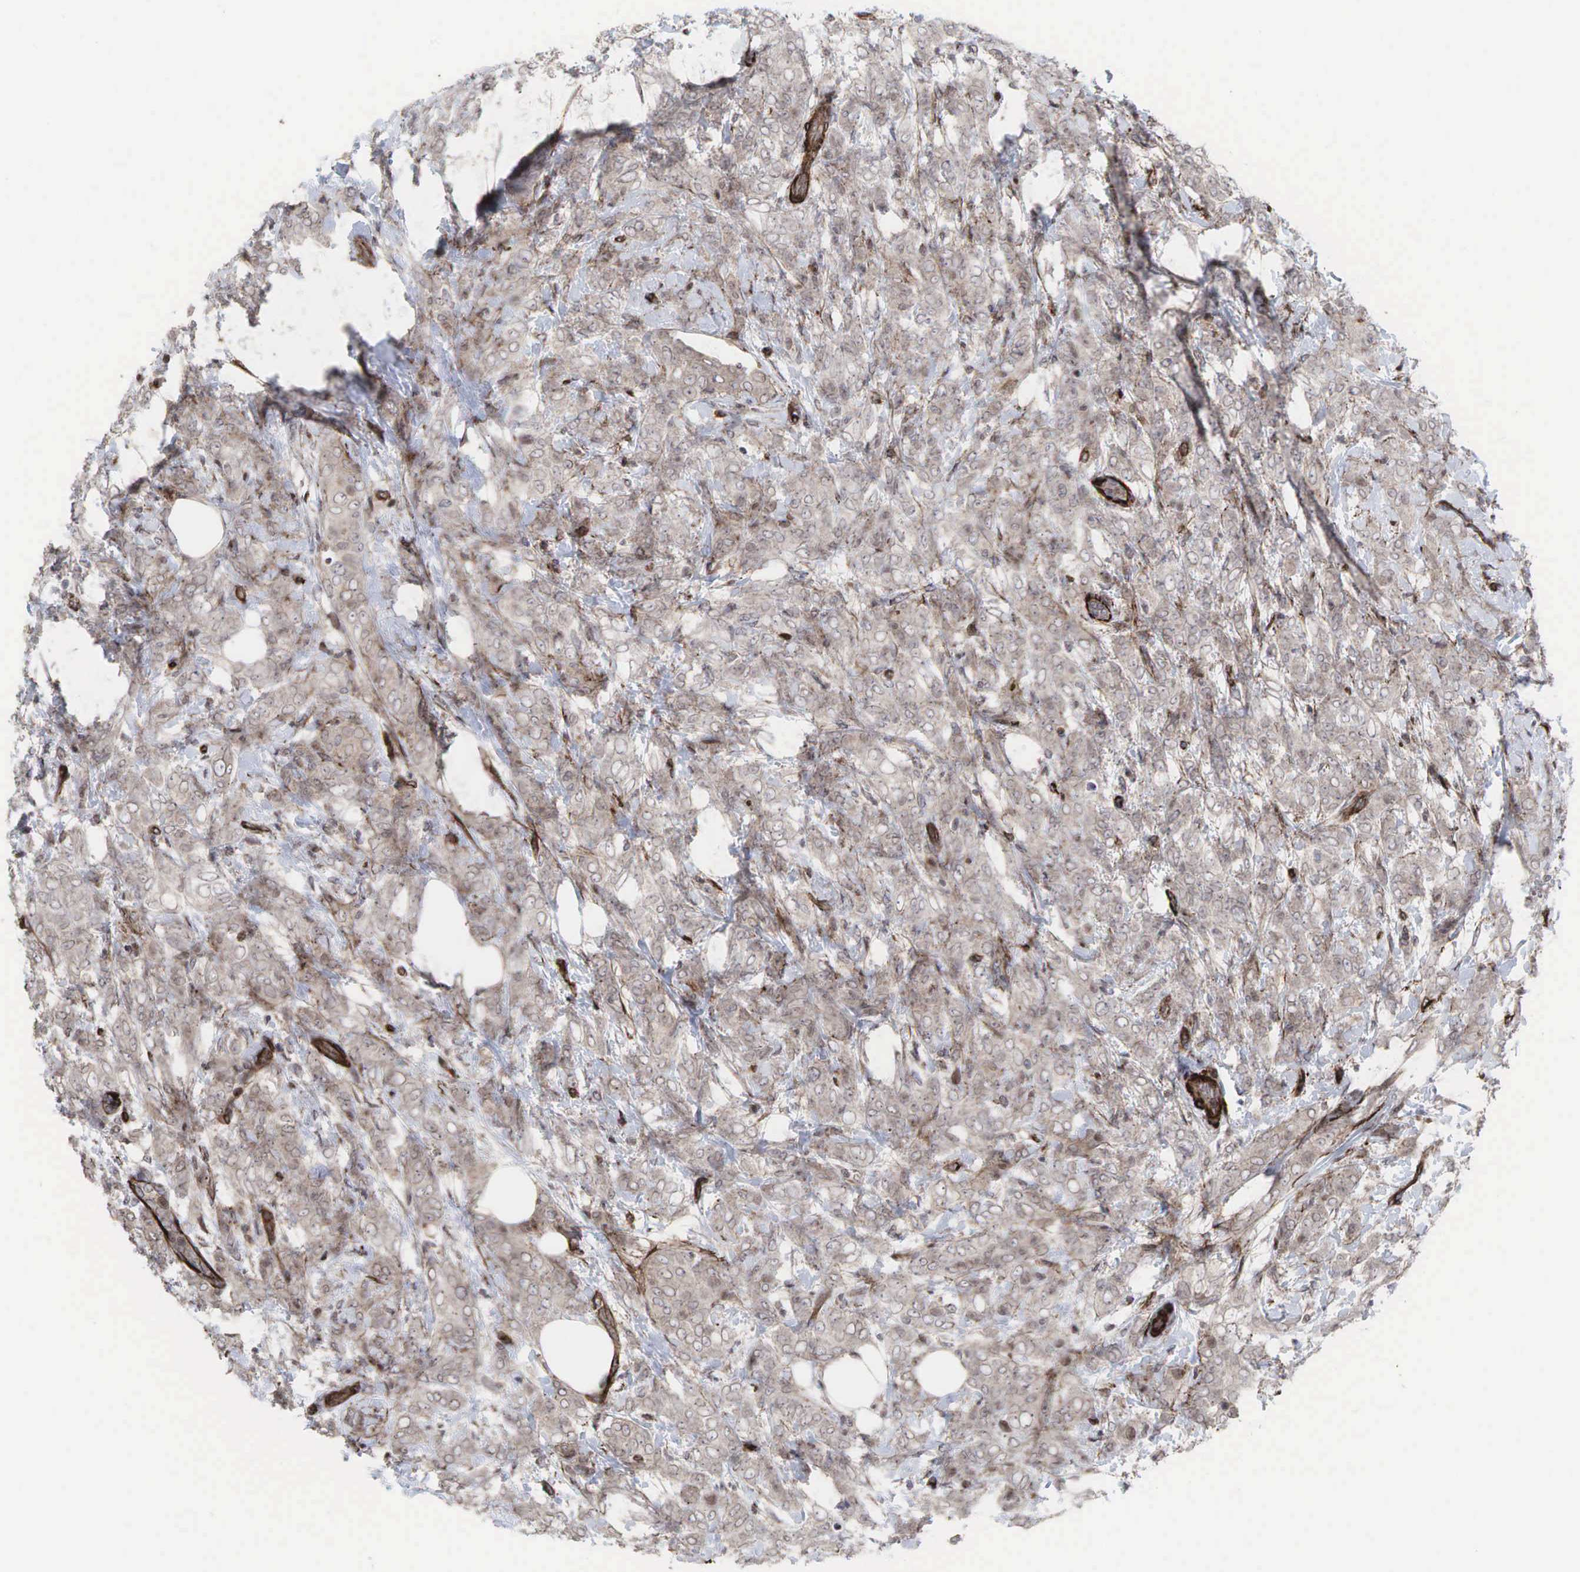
{"staining": {"intensity": "weak", "quantity": ">75%", "location": "cytoplasmic/membranous"}, "tissue": "breast cancer", "cell_type": "Tumor cells", "image_type": "cancer", "snomed": [{"axis": "morphology", "description": "Duct carcinoma"}, {"axis": "topography", "description": "Breast"}], "caption": "A photomicrograph of human breast cancer stained for a protein exhibits weak cytoplasmic/membranous brown staining in tumor cells.", "gene": "GPRASP1", "patient": {"sex": "female", "age": 53}}